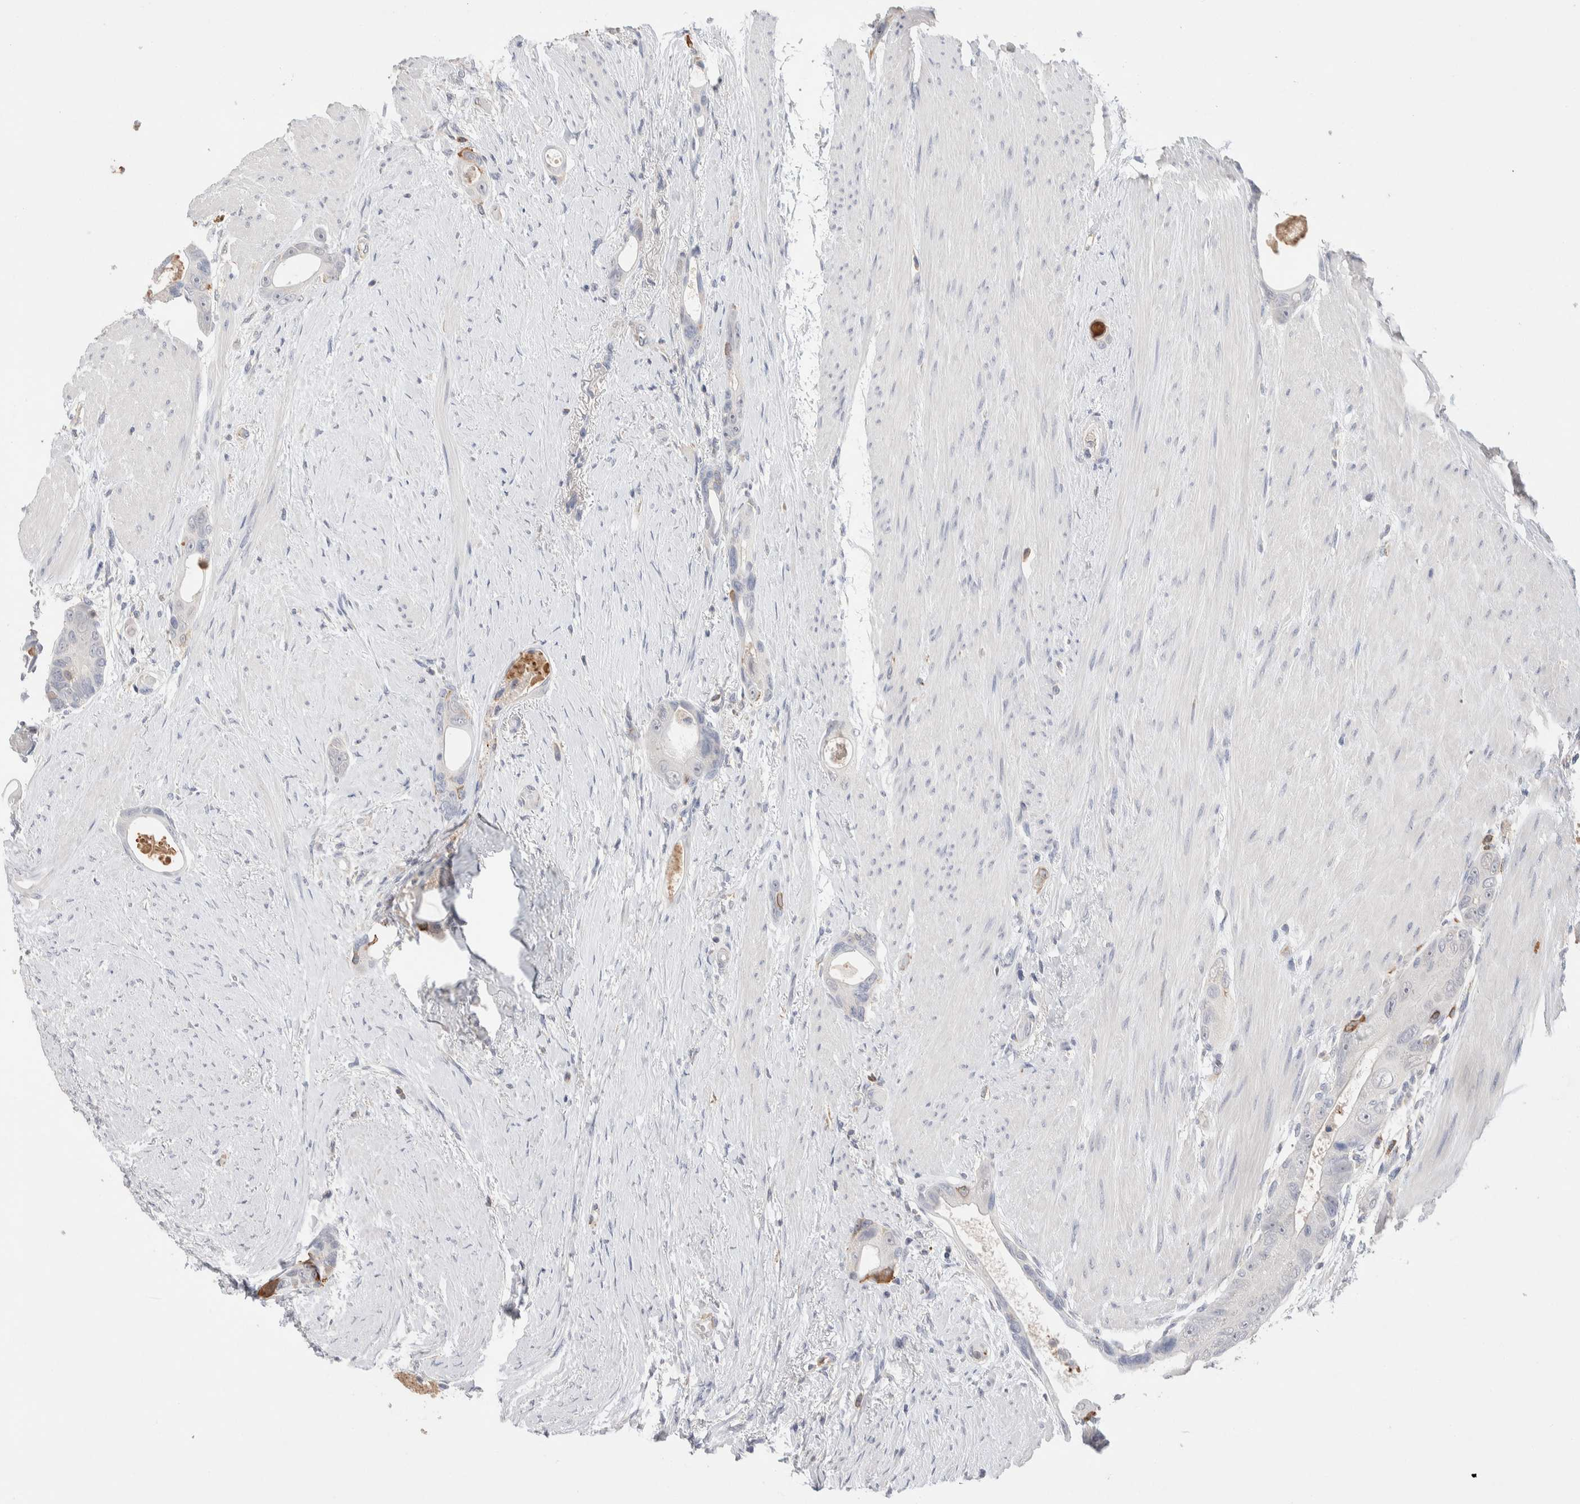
{"staining": {"intensity": "negative", "quantity": "none", "location": "none"}, "tissue": "colorectal cancer", "cell_type": "Tumor cells", "image_type": "cancer", "snomed": [{"axis": "morphology", "description": "Adenocarcinoma, NOS"}, {"axis": "topography", "description": "Rectum"}], "caption": "Immunohistochemistry (IHC) of human colorectal adenocarcinoma displays no expression in tumor cells.", "gene": "FFAR2", "patient": {"sex": "male", "age": 51}}